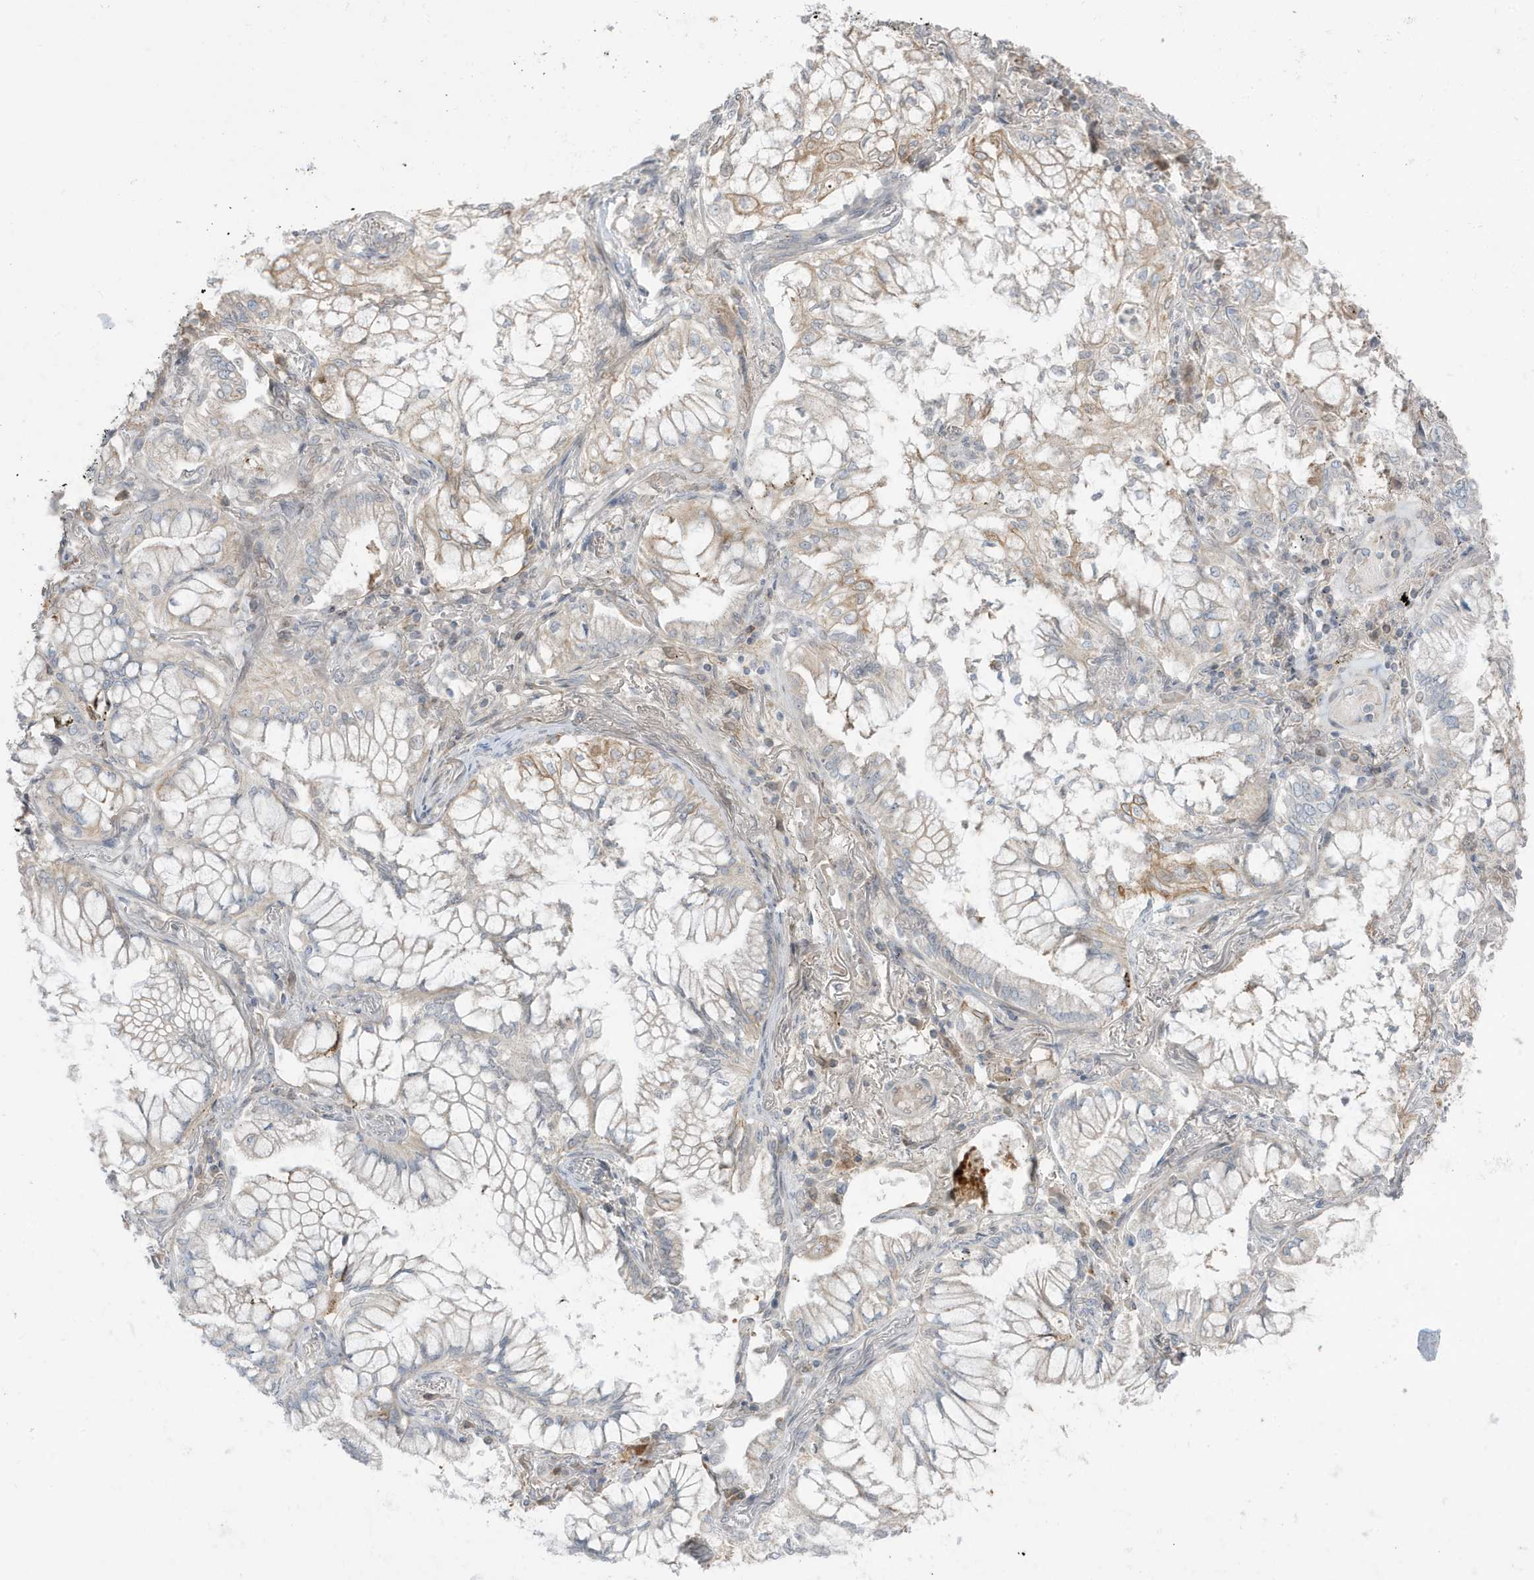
{"staining": {"intensity": "weak", "quantity": "25%-75%", "location": "cytoplasmic/membranous"}, "tissue": "lung cancer", "cell_type": "Tumor cells", "image_type": "cancer", "snomed": [{"axis": "morphology", "description": "Adenocarcinoma, NOS"}, {"axis": "topography", "description": "Lung"}], "caption": "There is low levels of weak cytoplasmic/membranous staining in tumor cells of adenocarcinoma (lung), as demonstrated by immunohistochemical staining (brown color).", "gene": "FNDC1", "patient": {"sex": "female", "age": 70}}